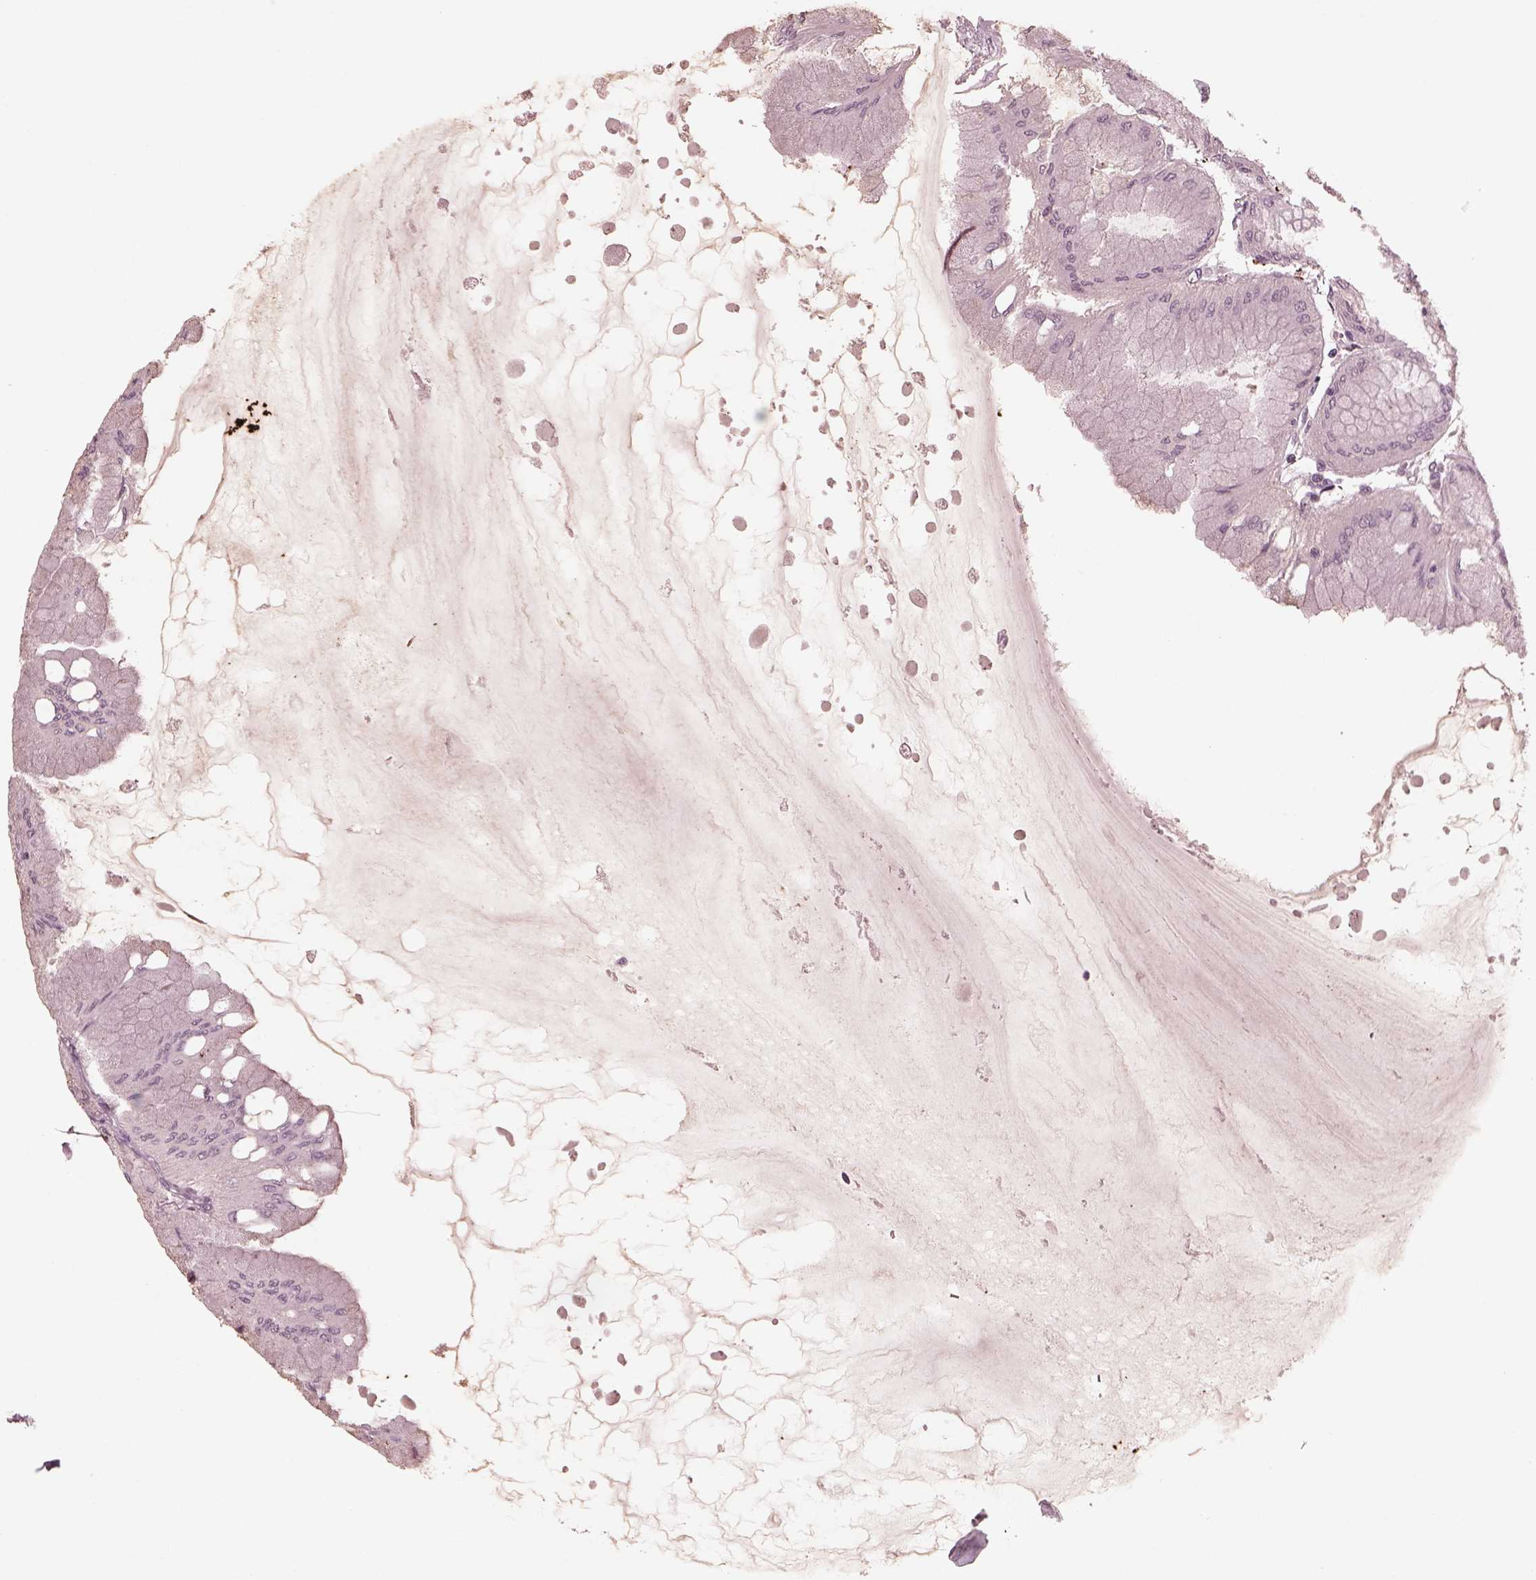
{"staining": {"intensity": "negative", "quantity": "none", "location": "none"}, "tissue": "stomach", "cell_type": "Glandular cells", "image_type": "normal", "snomed": [{"axis": "morphology", "description": "Normal tissue, NOS"}, {"axis": "topography", "description": "Stomach, upper"}], "caption": "IHC of unremarkable stomach shows no positivity in glandular cells. Brightfield microscopy of immunohistochemistry stained with DAB (brown) and hematoxylin (blue), captured at high magnification.", "gene": "SAXO1", "patient": {"sex": "male", "age": 60}}